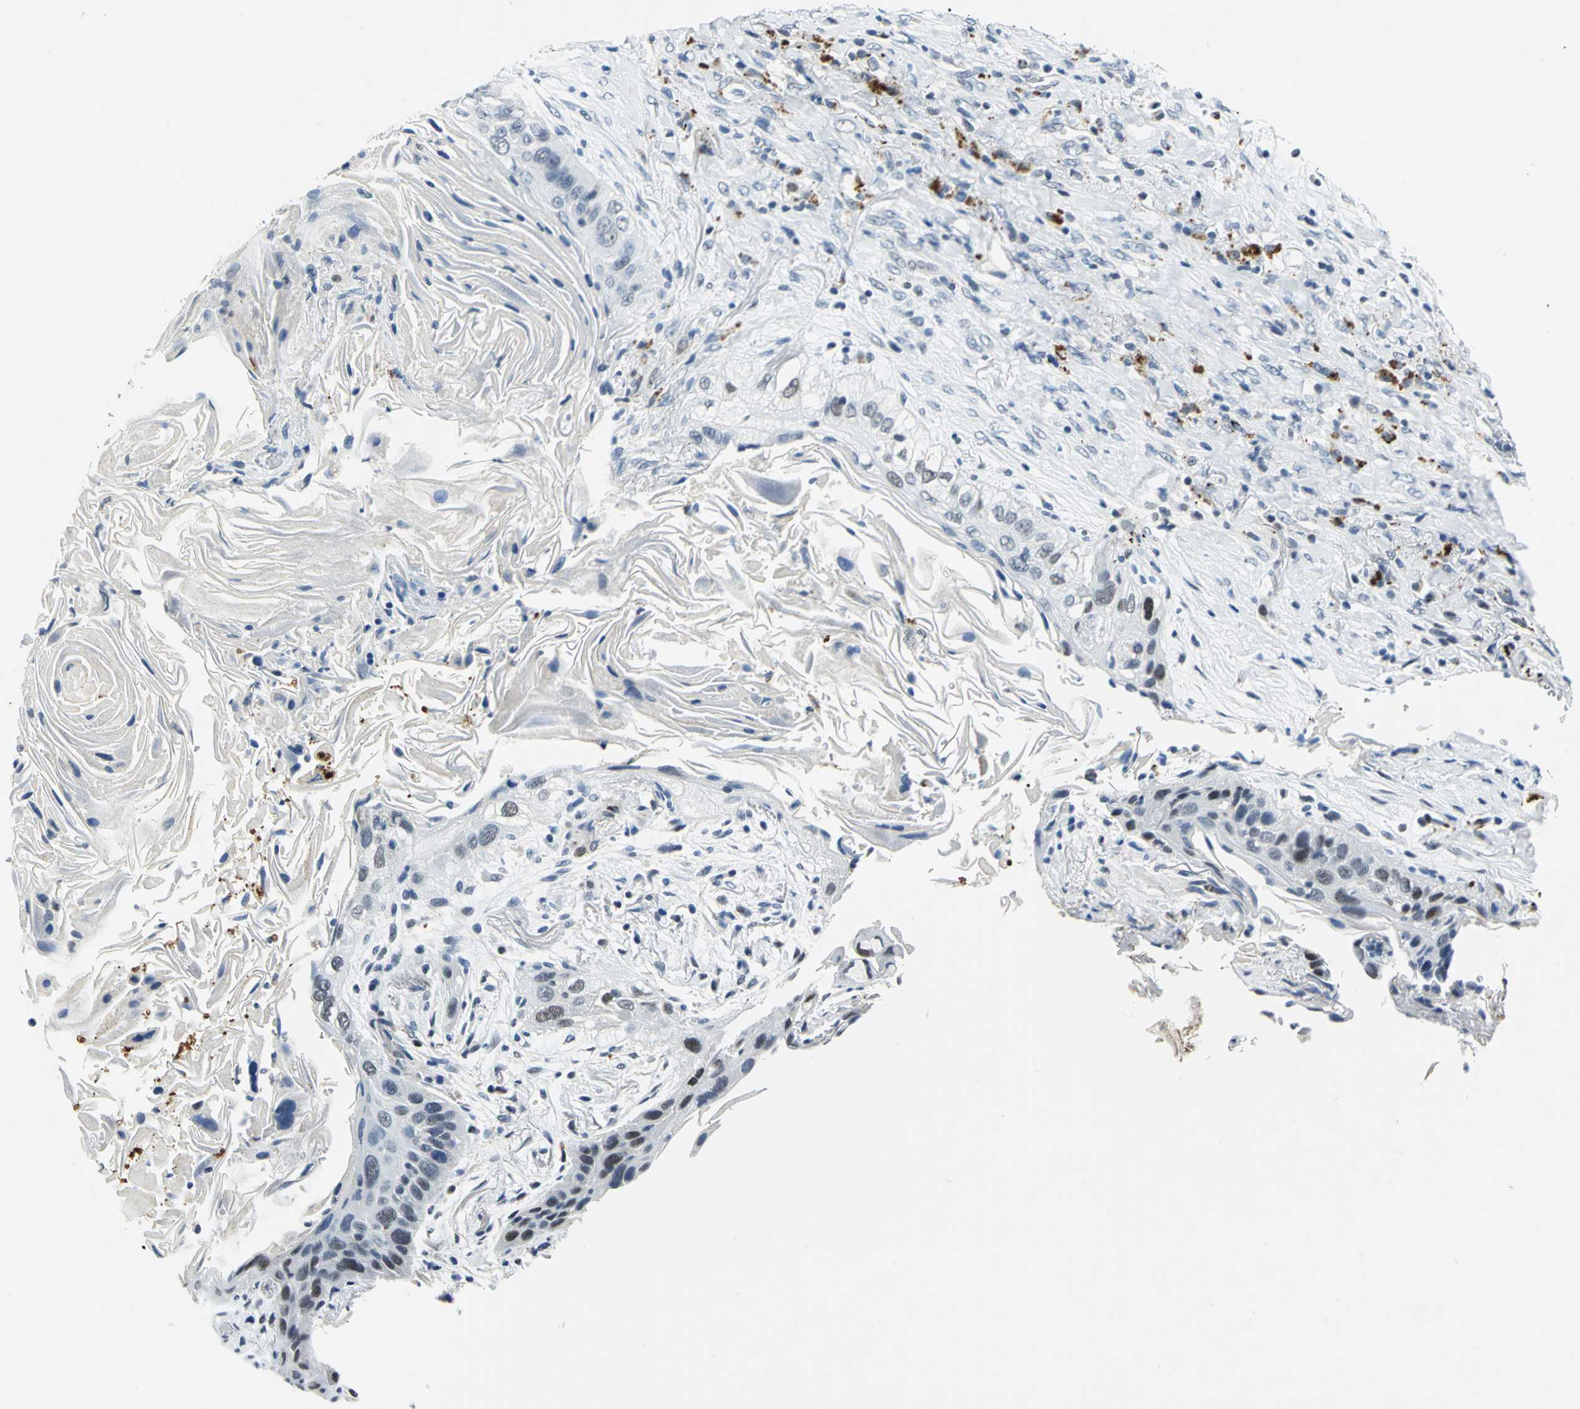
{"staining": {"intensity": "moderate", "quantity": "<25%", "location": "nuclear"}, "tissue": "lung cancer", "cell_type": "Tumor cells", "image_type": "cancer", "snomed": [{"axis": "morphology", "description": "Squamous cell carcinoma, NOS"}, {"axis": "topography", "description": "Lung"}], "caption": "Squamous cell carcinoma (lung) stained with DAB immunohistochemistry (IHC) demonstrates low levels of moderate nuclear positivity in about <25% of tumor cells.", "gene": "RAD17", "patient": {"sex": "female", "age": 67}}